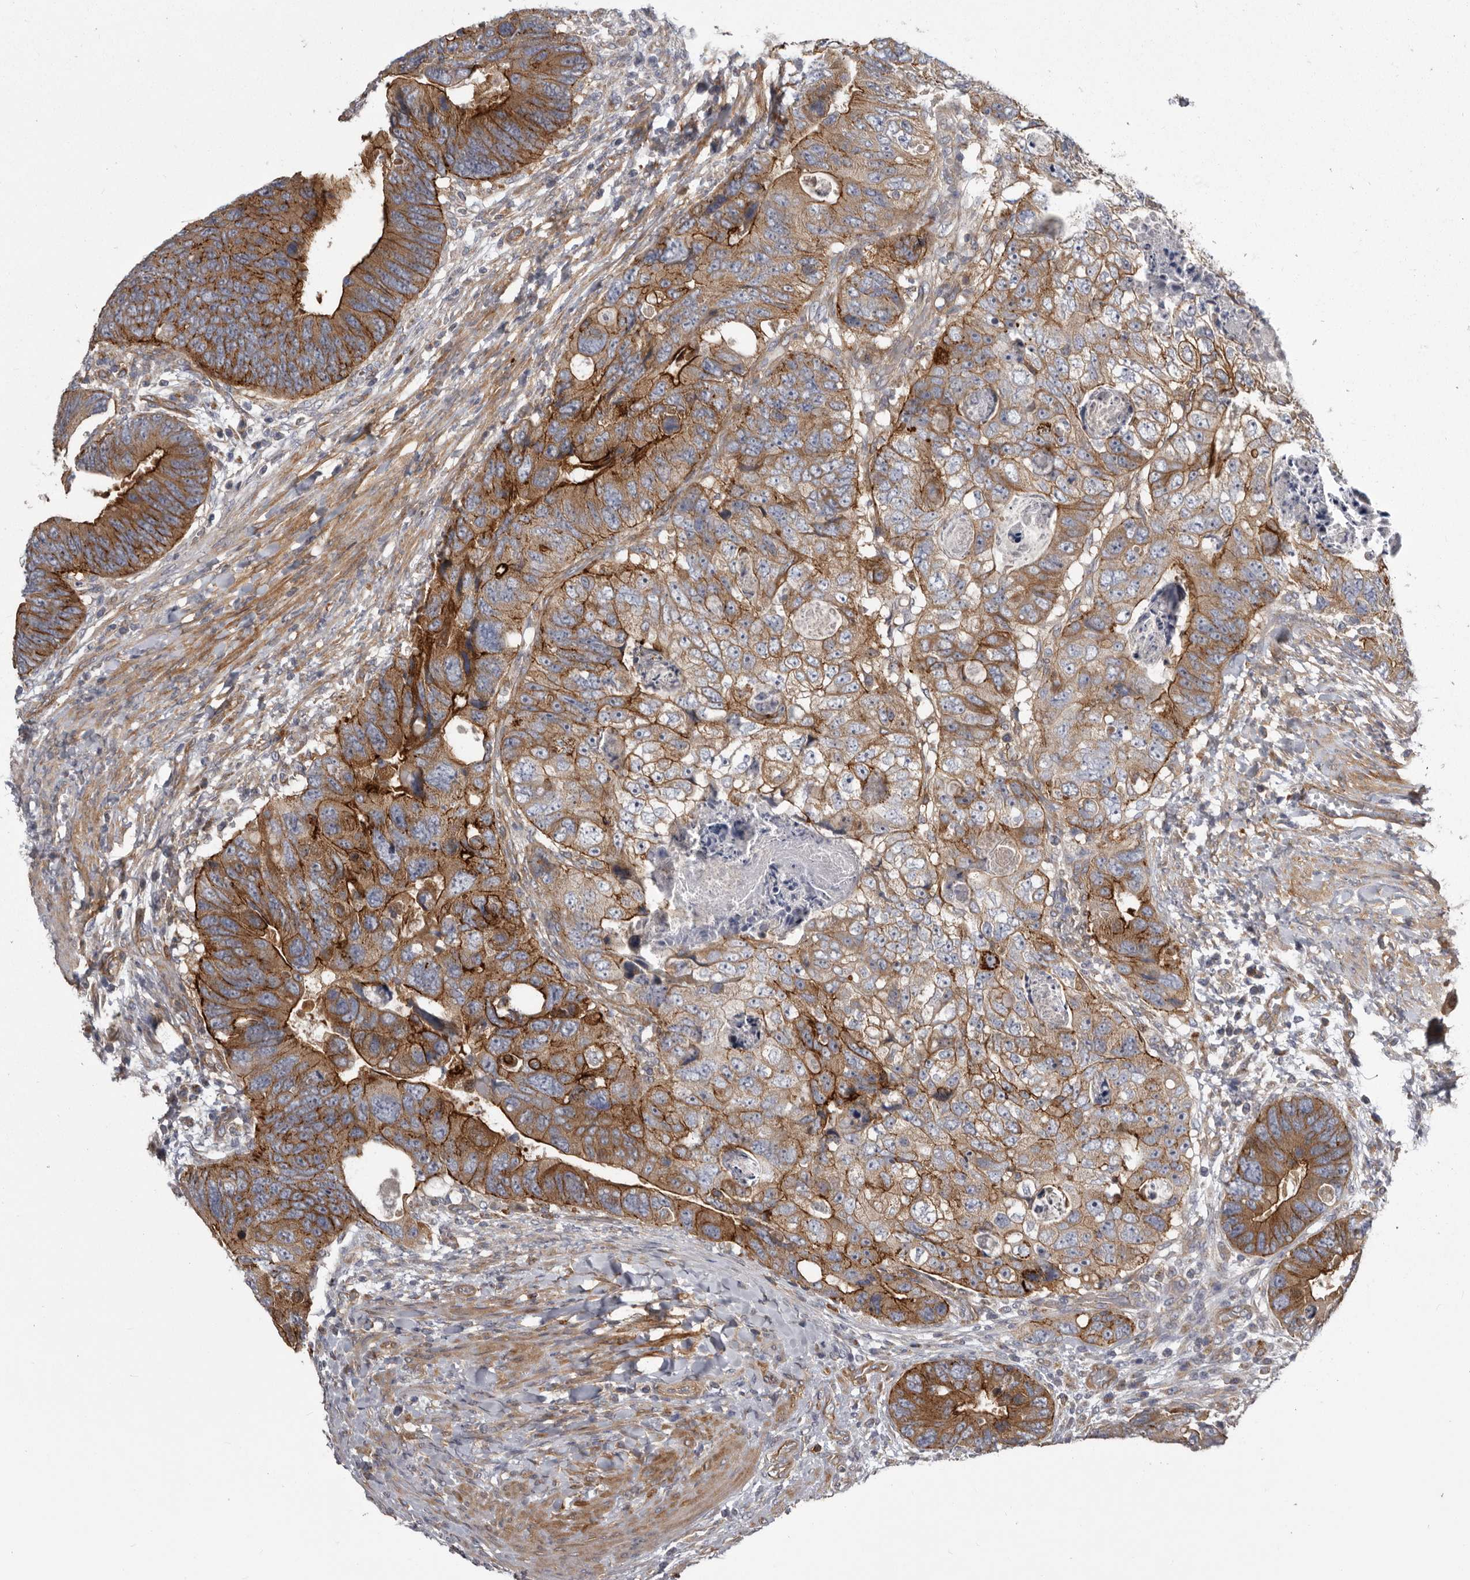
{"staining": {"intensity": "strong", "quantity": ">75%", "location": "cytoplasmic/membranous"}, "tissue": "colorectal cancer", "cell_type": "Tumor cells", "image_type": "cancer", "snomed": [{"axis": "morphology", "description": "Adenocarcinoma, NOS"}, {"axis": "topography", "description": "Rectum"}], "caption": "Brown immunohistochemical staining in colorectal cancer (adenocarcinoma) displays strong cytoplasmic/membranous positivity in about >75% of tumor cells.", "gene": "ENAH", "patient": {"sex": "male", "age": 59}}